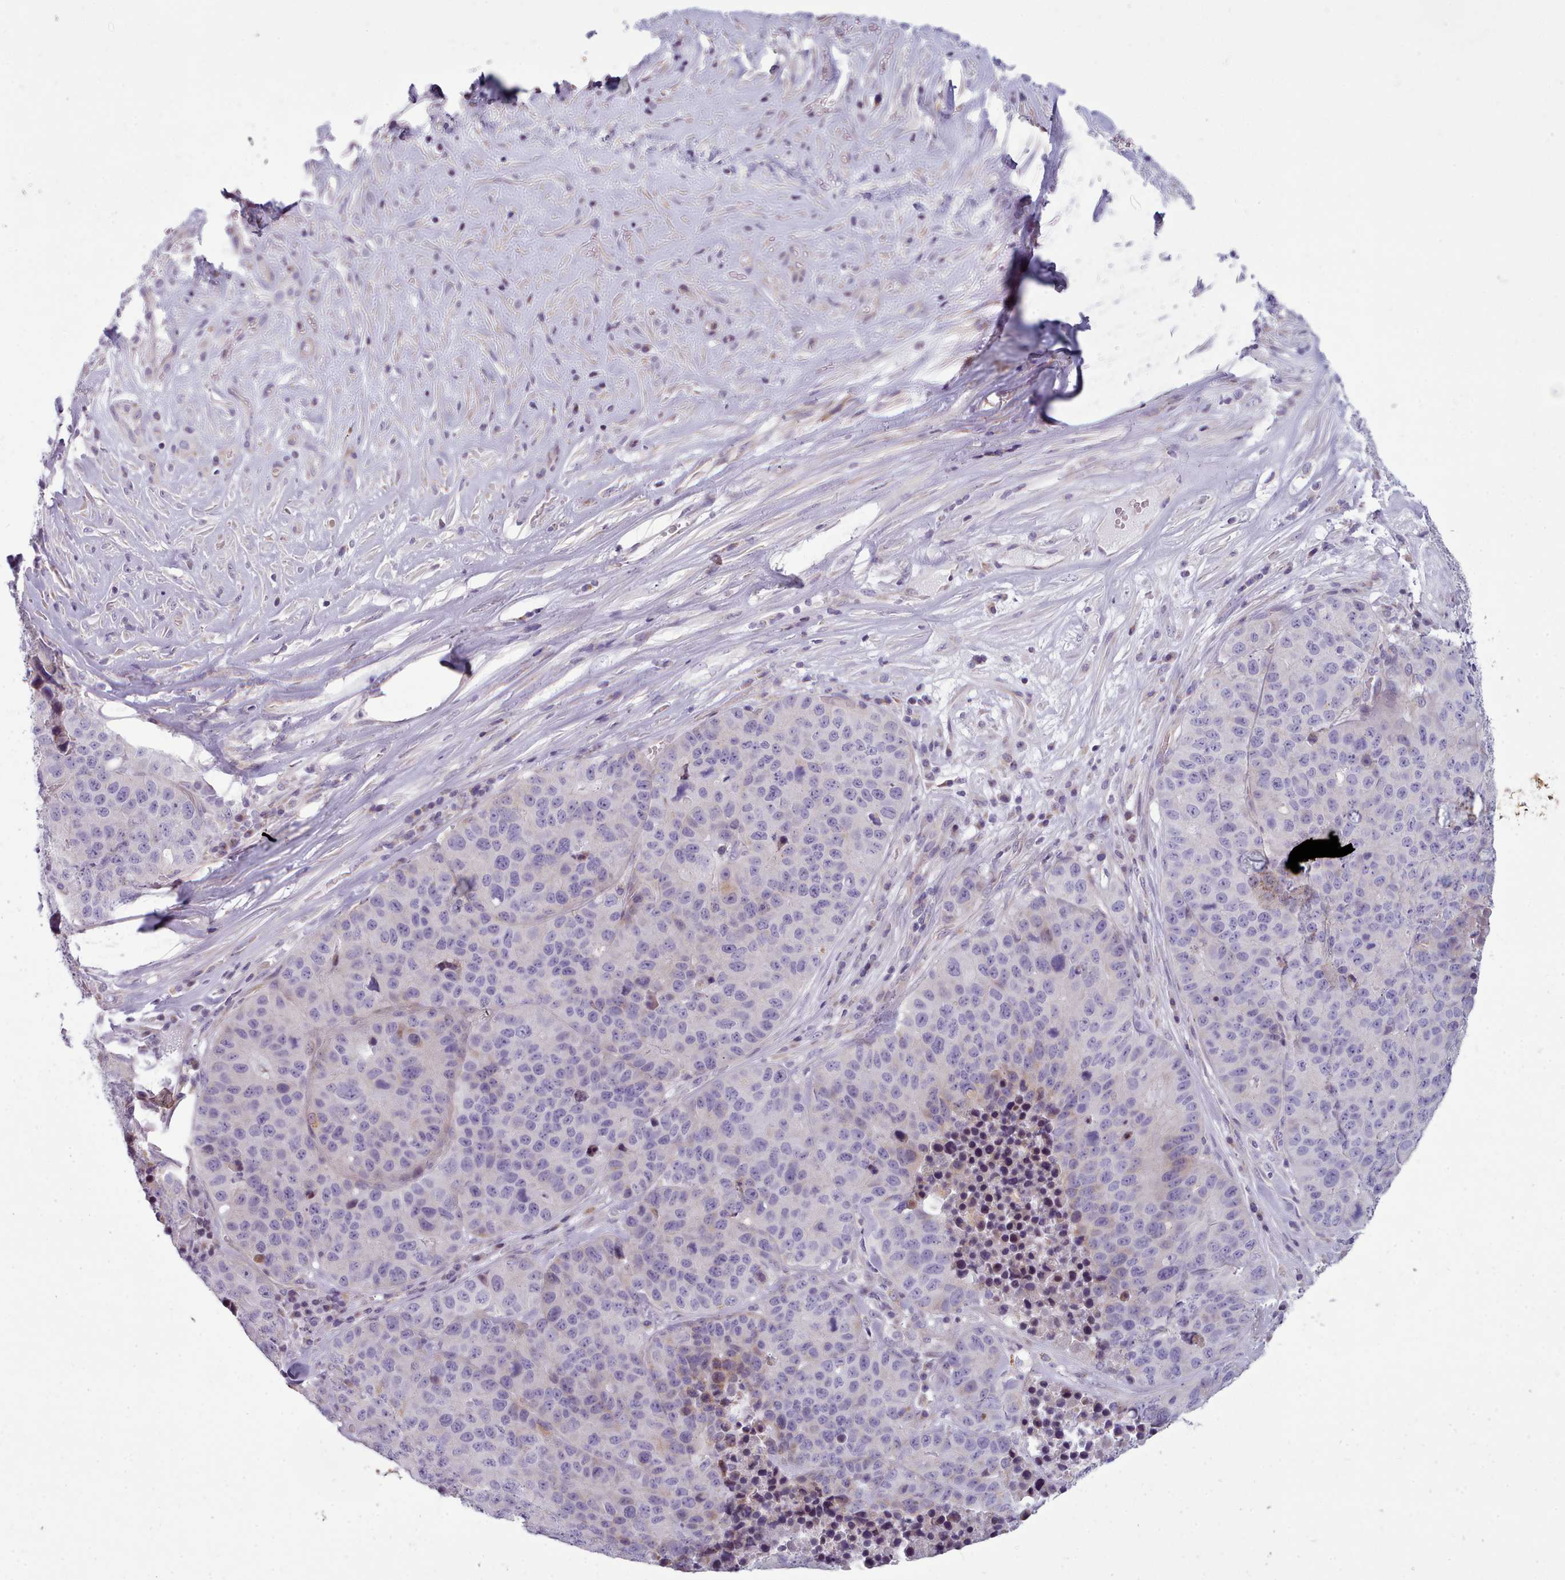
{"staining": {"intensity": "negative", "quantity": "none", "location": "none"}, "tissue": "stomach cancer", "cell_type": "Tumor cells", "image_type": "cancer", "snomed": [{"axis": "morphology", "description": "Adenocarcinoma, NOS"}, {"axis": "topography", "description": "Stomach"}], "caption": "DAB (3,3'-diaminobenzidine) immunohistochemical staining of human stomach adenocarcinoma exhibits no significant positivity in tumor cells.", "gene": "SLC52A3", "patient": {"sex": "male", "age": 71}}